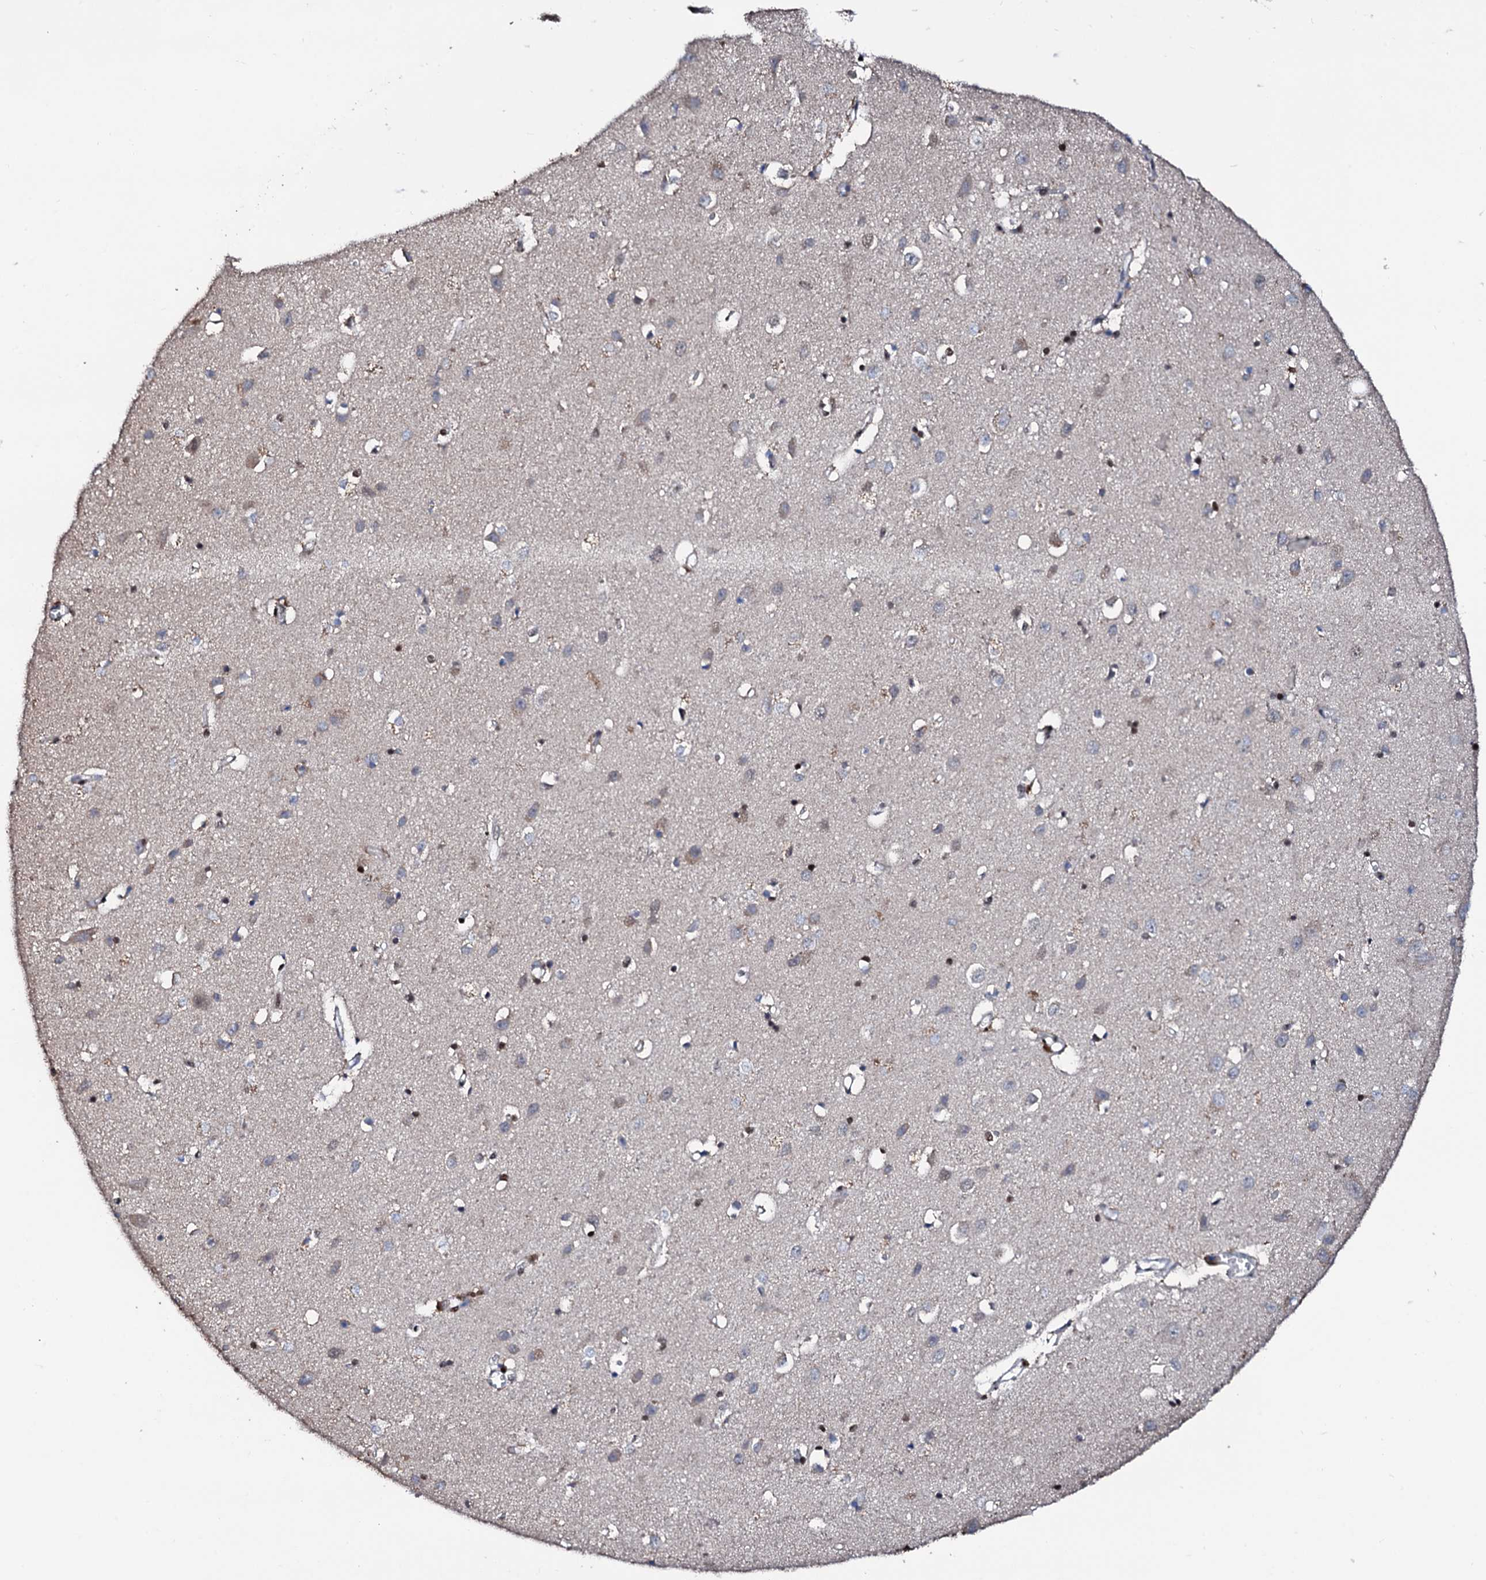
{"staining": {"intensity": "weak", "quantity": "<25%", "location": "cytoplasmic/membranous"}, "tissue": "cerebral cortex", "cell_type": "Endothelial cells", "image_type": "normal", "snomed": [{"axis": "morphology", "description": "Normal tissue, NOS"}, {"axis": "topography", "description": "Cerebral cortex"}], "caption": "This is an immunohistochemistry micrograph of benign cerebral cortex. There is no positivity in endothelial cells.", "gene": "KIF18A", "patient": {"sex": "female", "age": 64}}